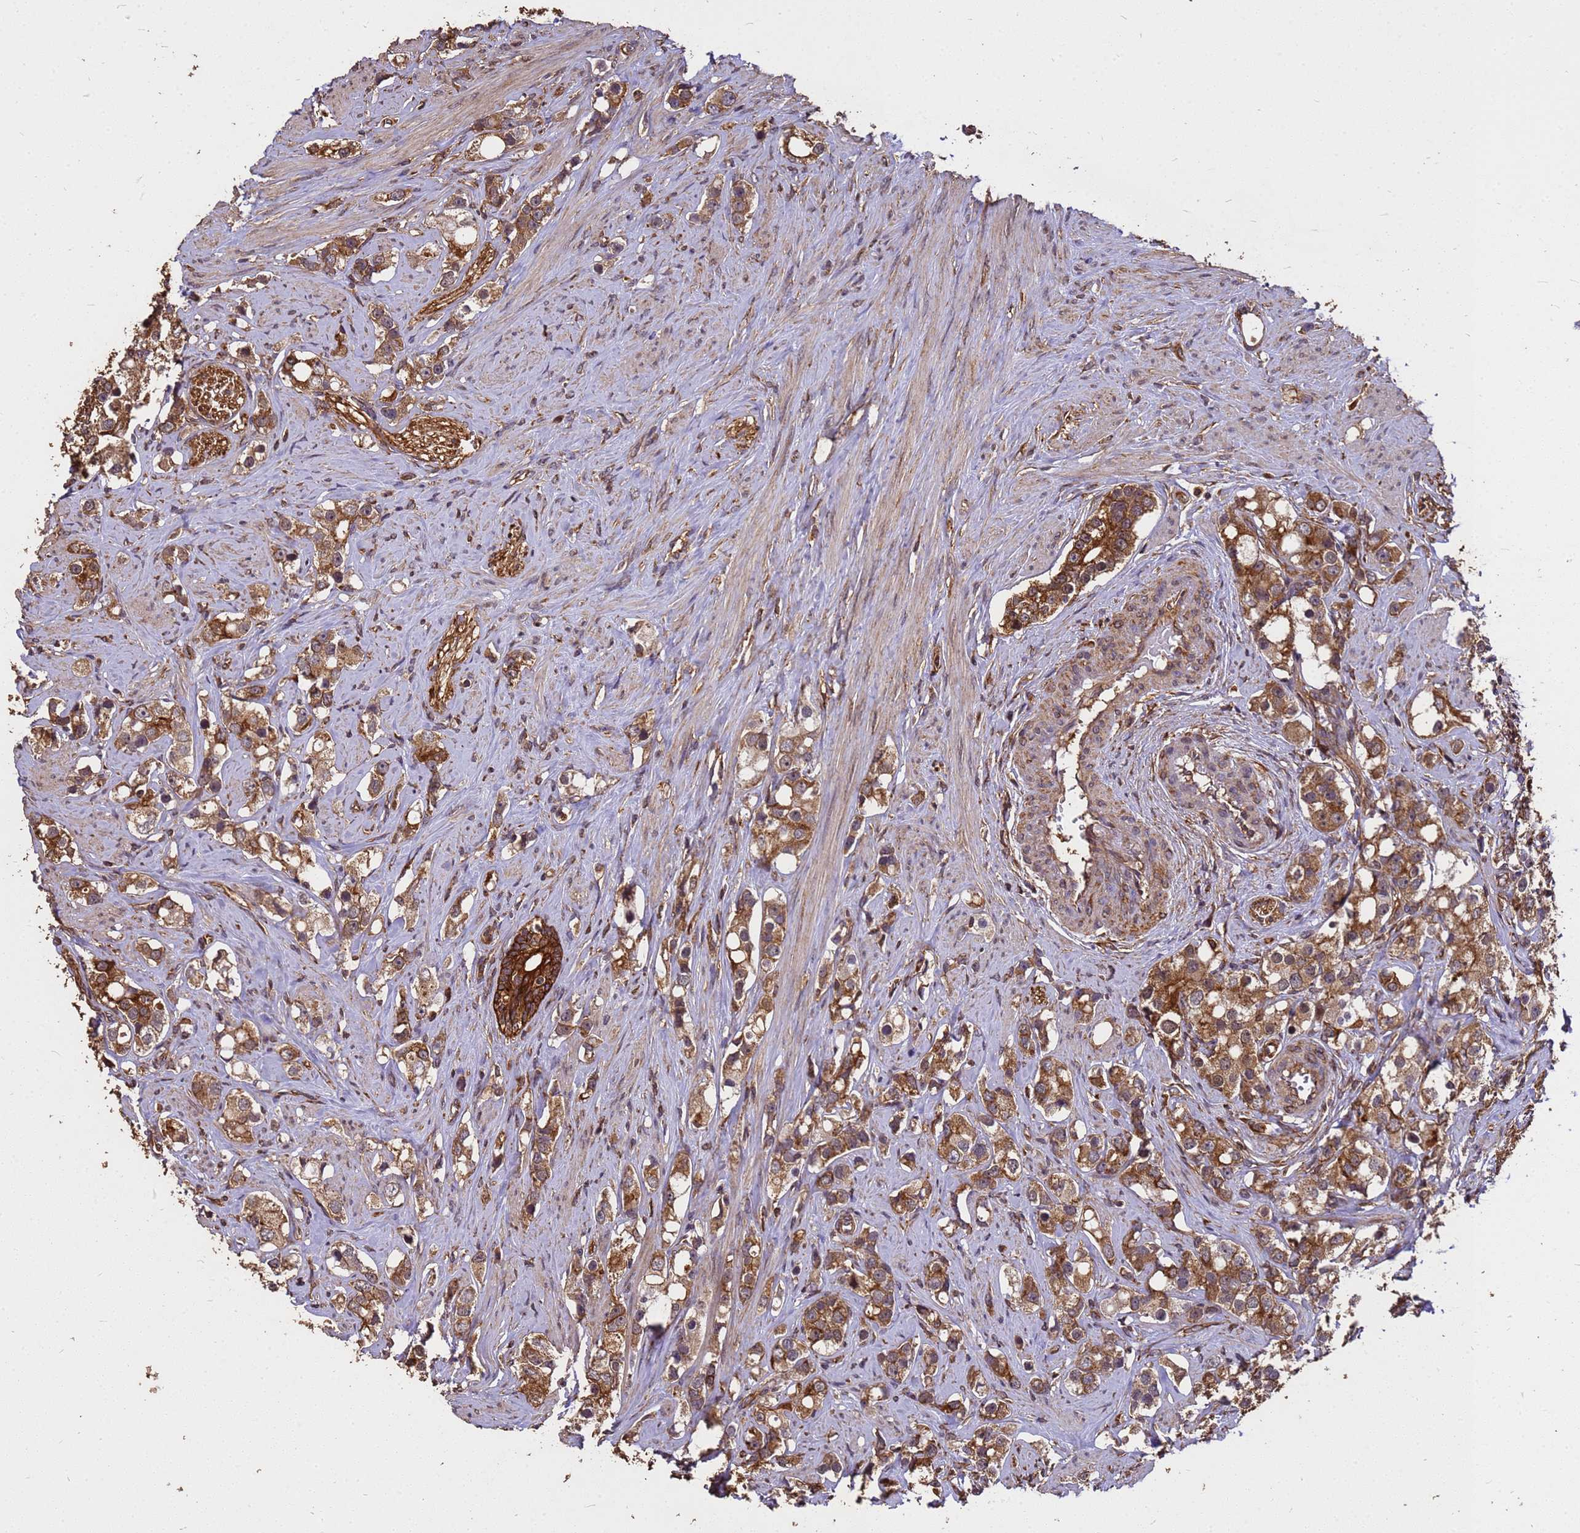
{"staining": {"intensity": "moderate", "quantity": ">75%", "location": "cytoplasmic/membranous"}, "tissue": "prostate cancer", "cell_type": "Tumor cells", "image_type": "cancer", "snomed": [{"axis": "morphology", "description": "Adenocarcinoma, High grade"}, {"axis": "topography", "description": "Prostate"}], "caption": "Immunohistochemical staining of prostate cancer shows moderate cytoplasmic/membranous protein staining in approximately >75% of tumor cells.", "gene": "ZNF618", "patient": {"sex": "male", "age": 63}}